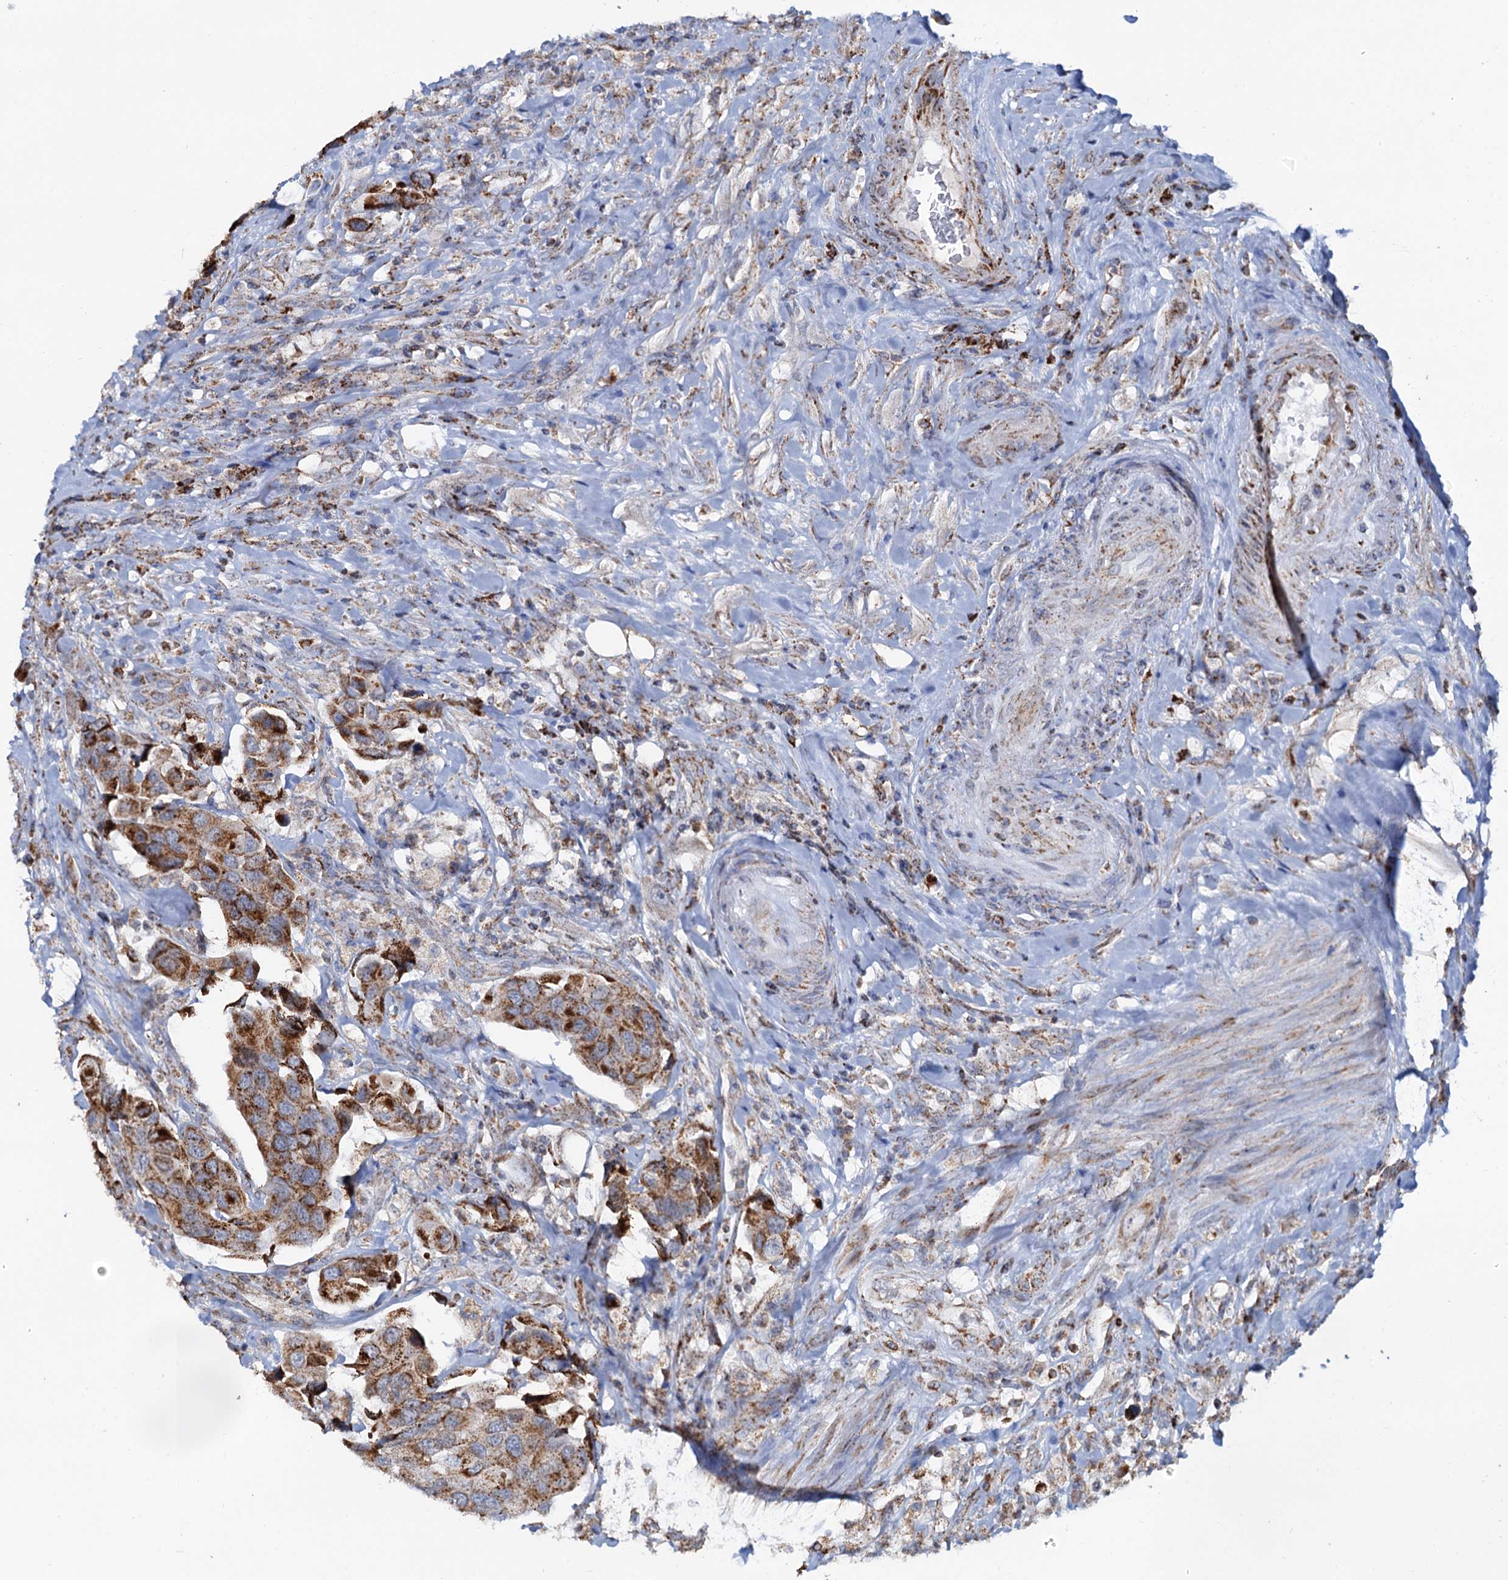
{"staining": {"intensity": "moderate", "quantity": ">75%", "location": "cytoplasmic/membranous"}, "tissue": "urothelial cancer", "cell_type": "Tumor cells", "image_type": "cancer", "snomed": [{"axis": "morphology", "description": "Urothelial carcinoma, High grade"}, {"axis": "topography", "description": "Urinary bladder"}], "caption": "Immunohistochemistry image of urothelial cancer stained for a protein (brown), which shows medium levels of moderate cytoplasmic/membranous staining in approximately >75% of tumor cells.", "gene": "C2CD3", "patient": {"sex": "male", "age": 74}}